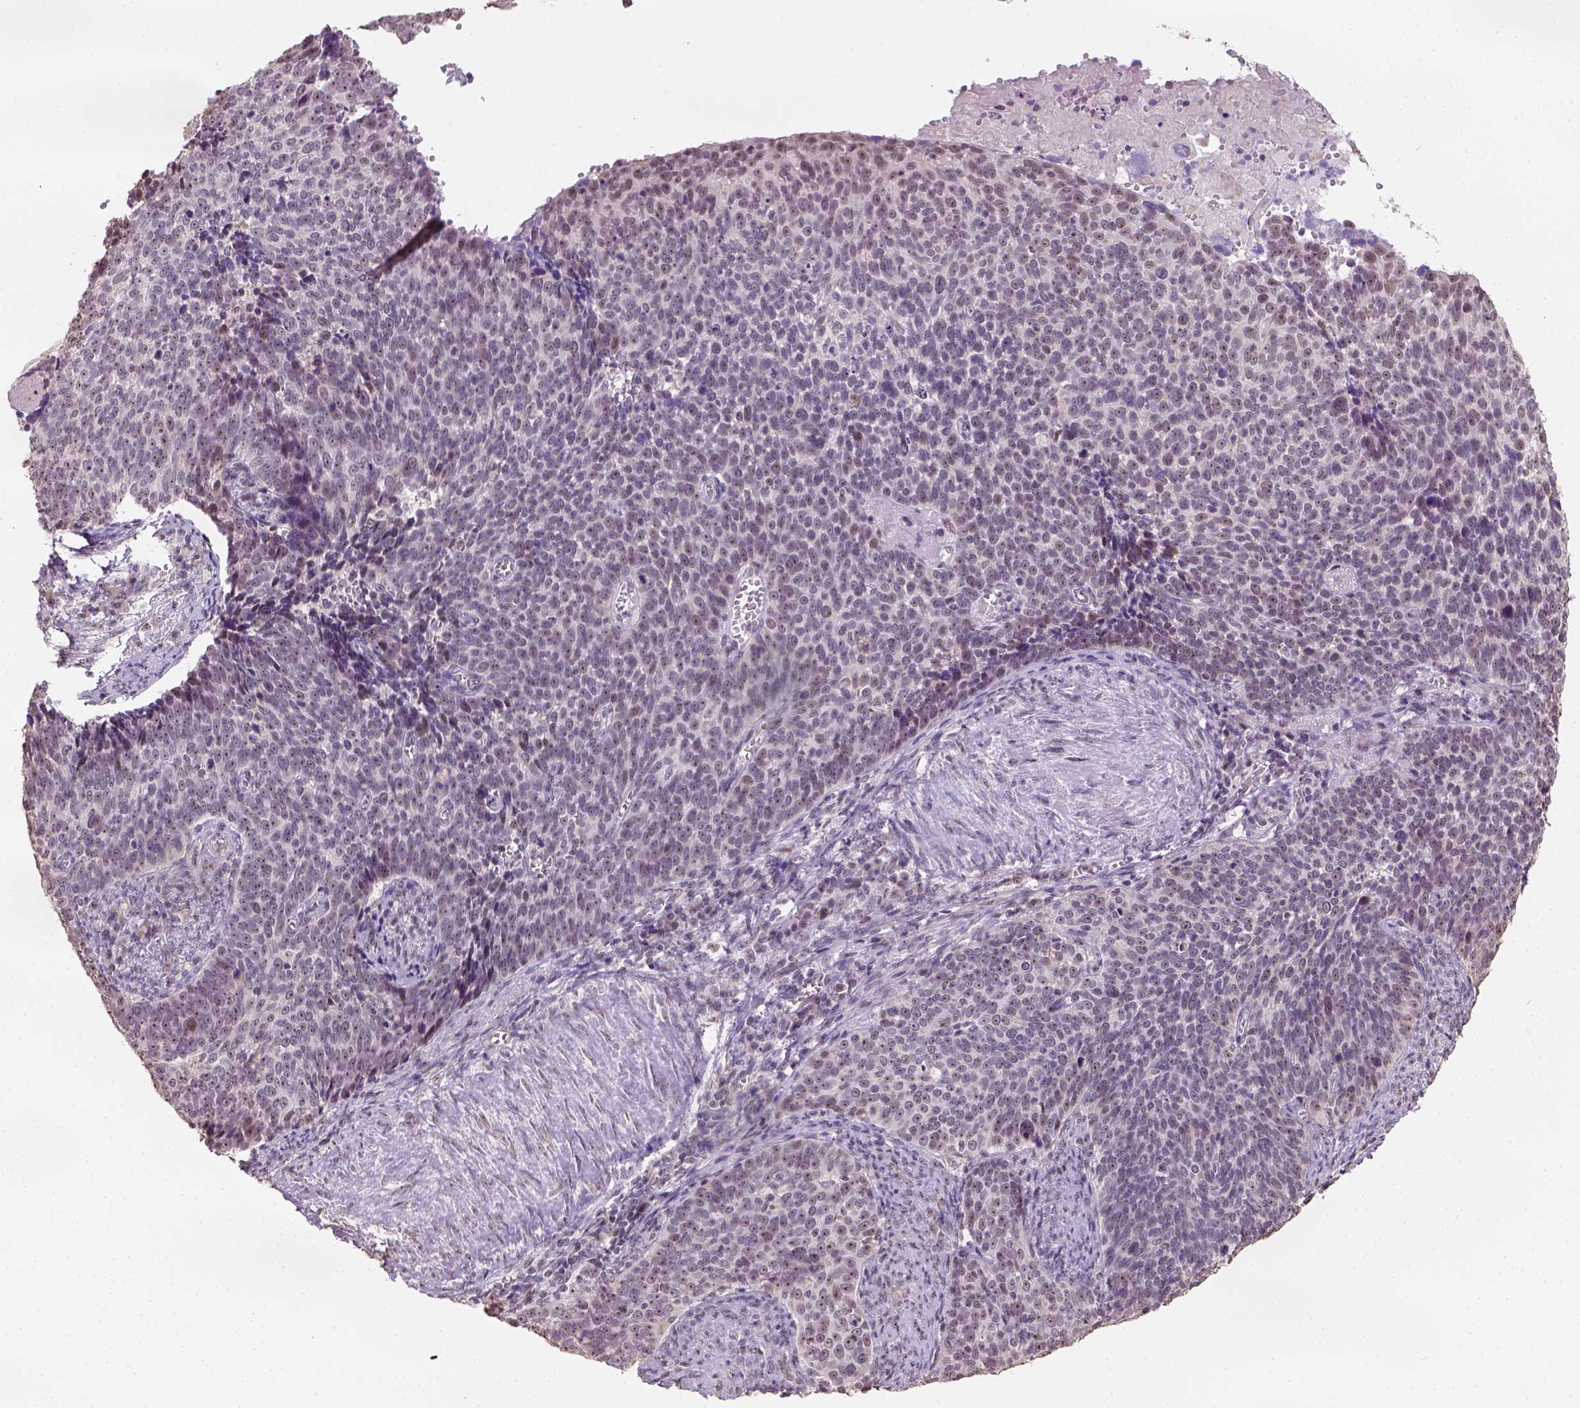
{"staining": {"intensity": "weak", "quantity": "<25%", "location": "nuclear"}, "tissue": "cervical cancer", "cell_type": "Tumor cells", "image_type": "cancer", "snomed": [{"axis": "morphology", "description": "Normal tissue, NOS"}, {"axis": "morphology", "description": "Squamous cell carcinoma, NOS"}, {"axis": "topography", "description": "Cervix"}], "caption": "Immunohistochemistry micrograph of squamous cell carcinoma (cervical) stained for a protein (brown), which demonstrates no staining in tumor cells.", "gene": "DDX50", "patient": {"sex": "female", "age": 39}}